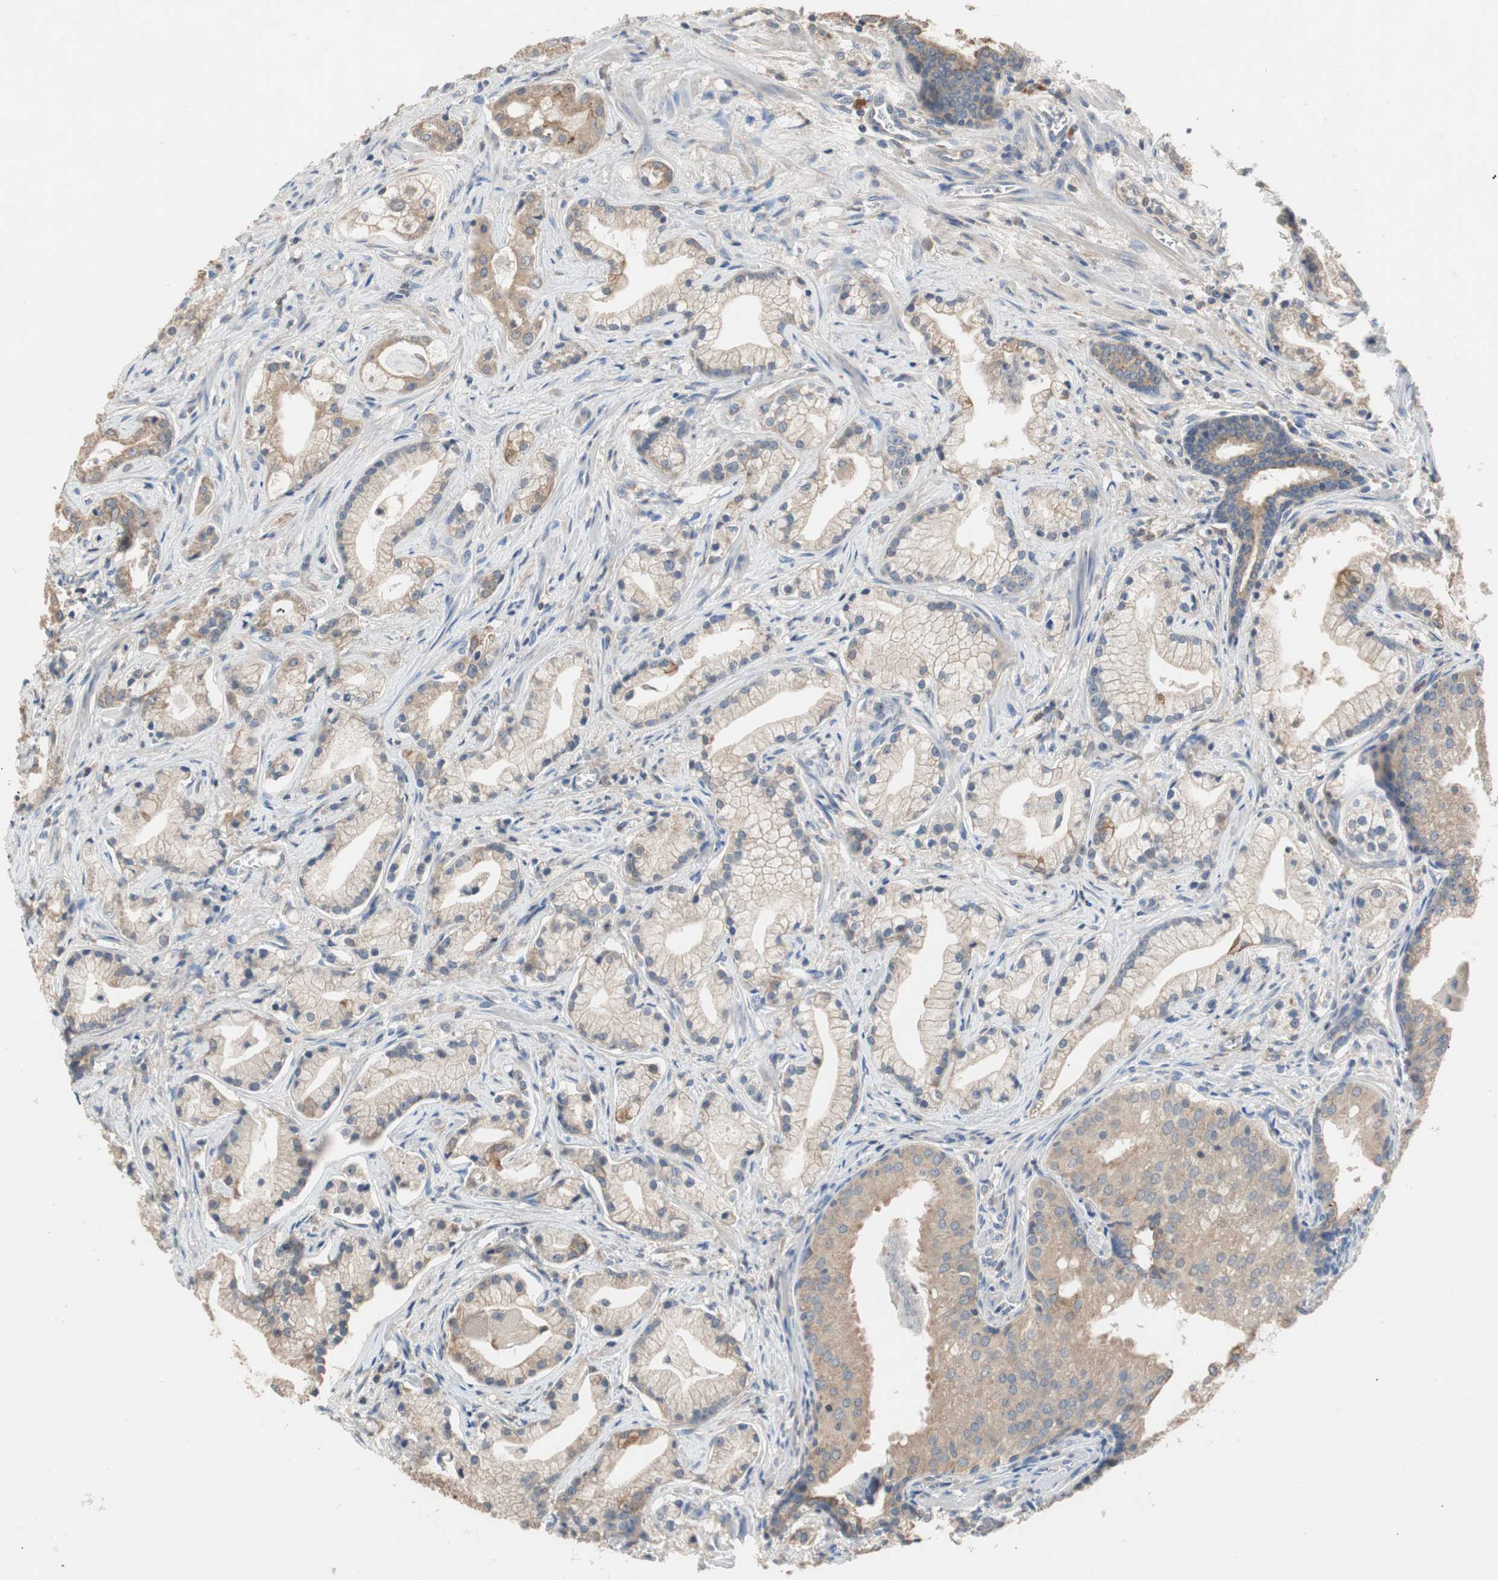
{"staining": {"intensity": "moderate", "quantity": ">75%", "location": "cytoplasmic/membranous"}, "tissue": "prostate cancer", "cell_type": "Tumor cells", "image_type": "cancer", "snomed": [{"axis": "morphology", "description": "Adenocarcinoma, Low grade"}, {"axis": "topography", "description": "Prostate"}], "caption": "Prostate cancer was stained to show a protein in brown. There is medium levels of moderate cytoplasmic/membranous staining in approximately >75% of tumor cells.", "gene": "ADAP1", "patient": {"sex": "male", "age": 59}}